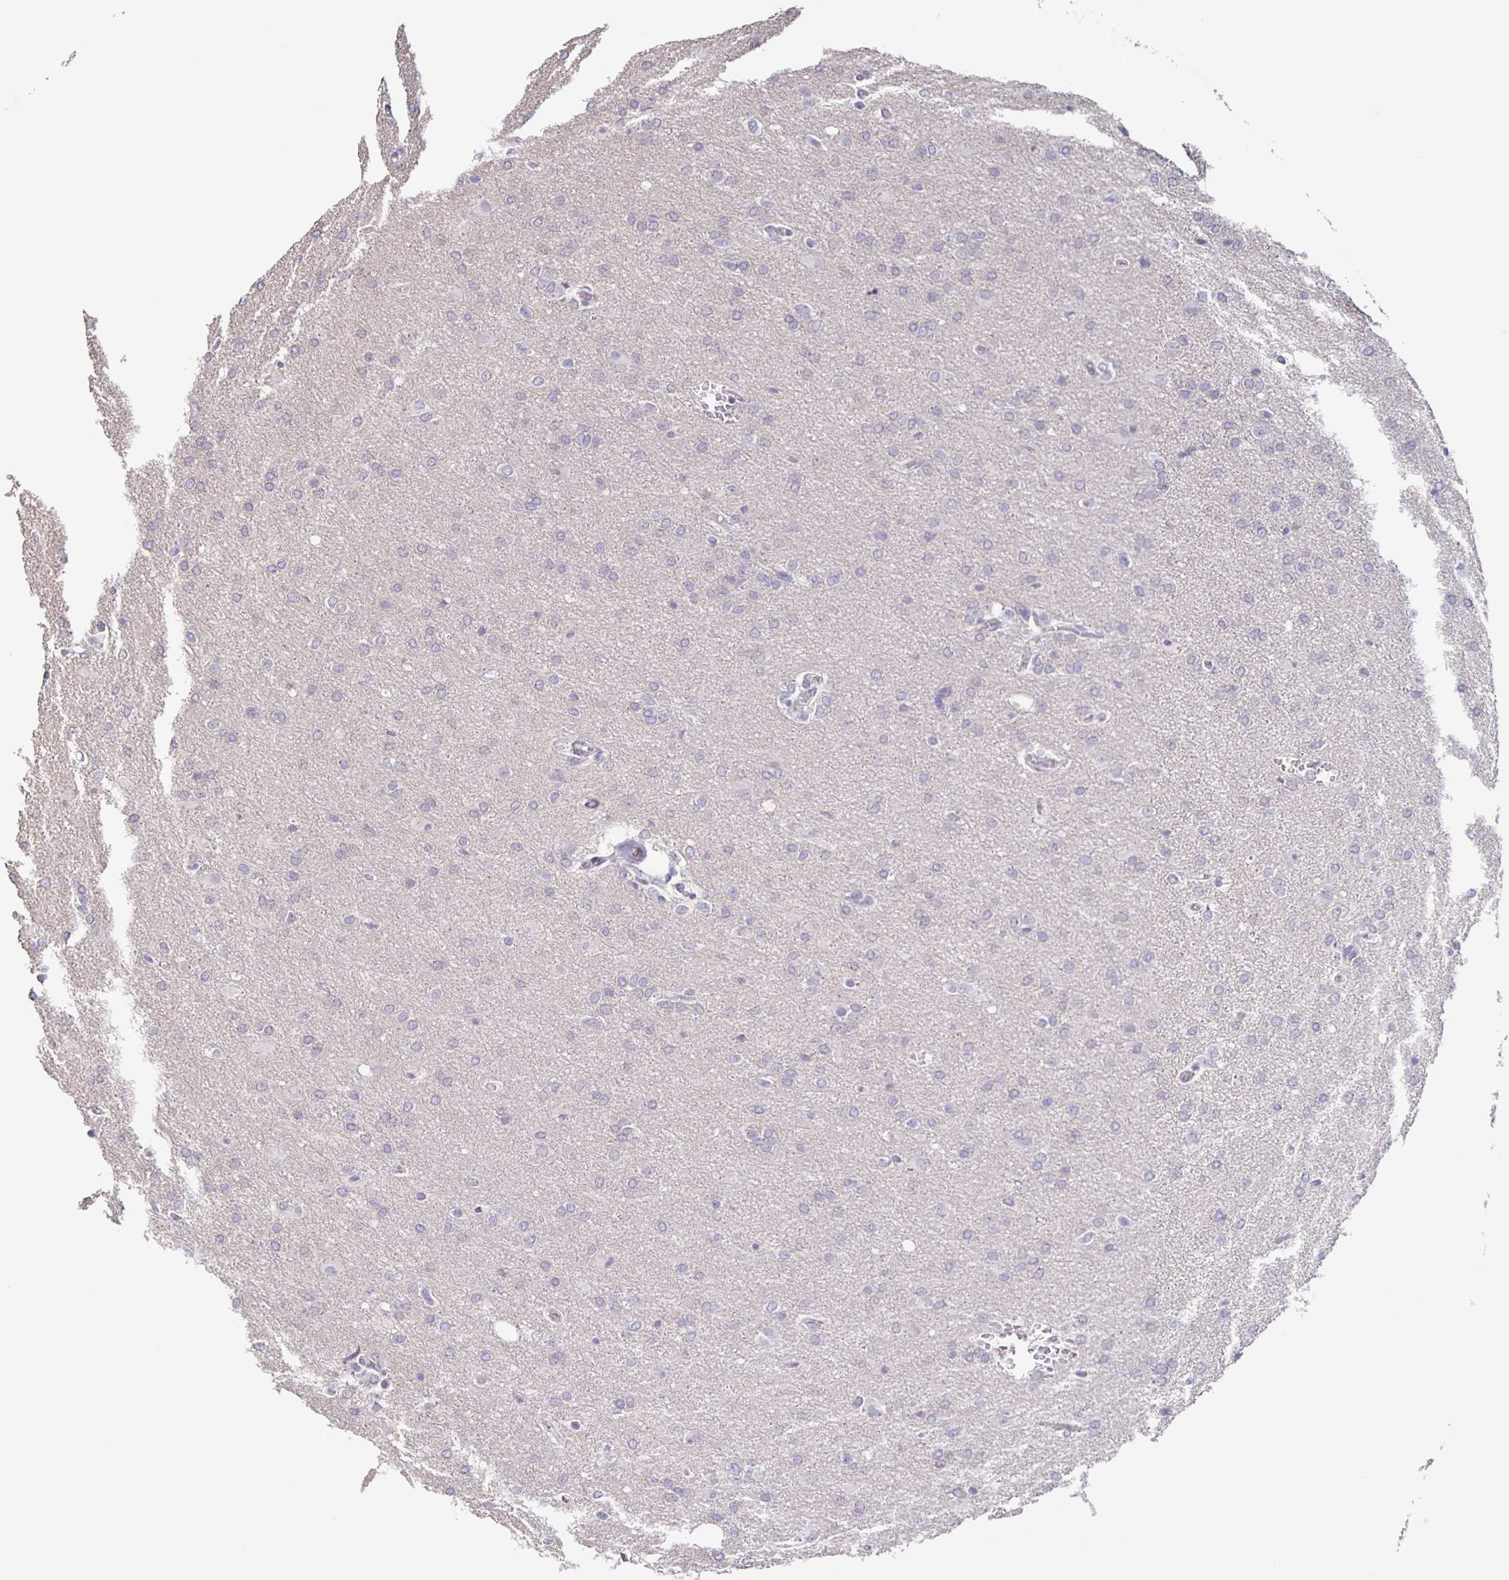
{"staining": {"intensity": "negative", "quantity": "none", "location": "none"}, "tissue": "glioma", "cell_type": "Tumor cells", "image_type": "cancer", "snomed": [{"axis": "morphology", "description": "Glioma, malignant, High grade"}, {"axis": "topography", "description": "Brain"}], "caption": "DAB immunohistochemical staining of human glioma reveals no significant staining in tumor cells.", "gene": "INSL5", "patient": {"sex": "male", "age": 68}}